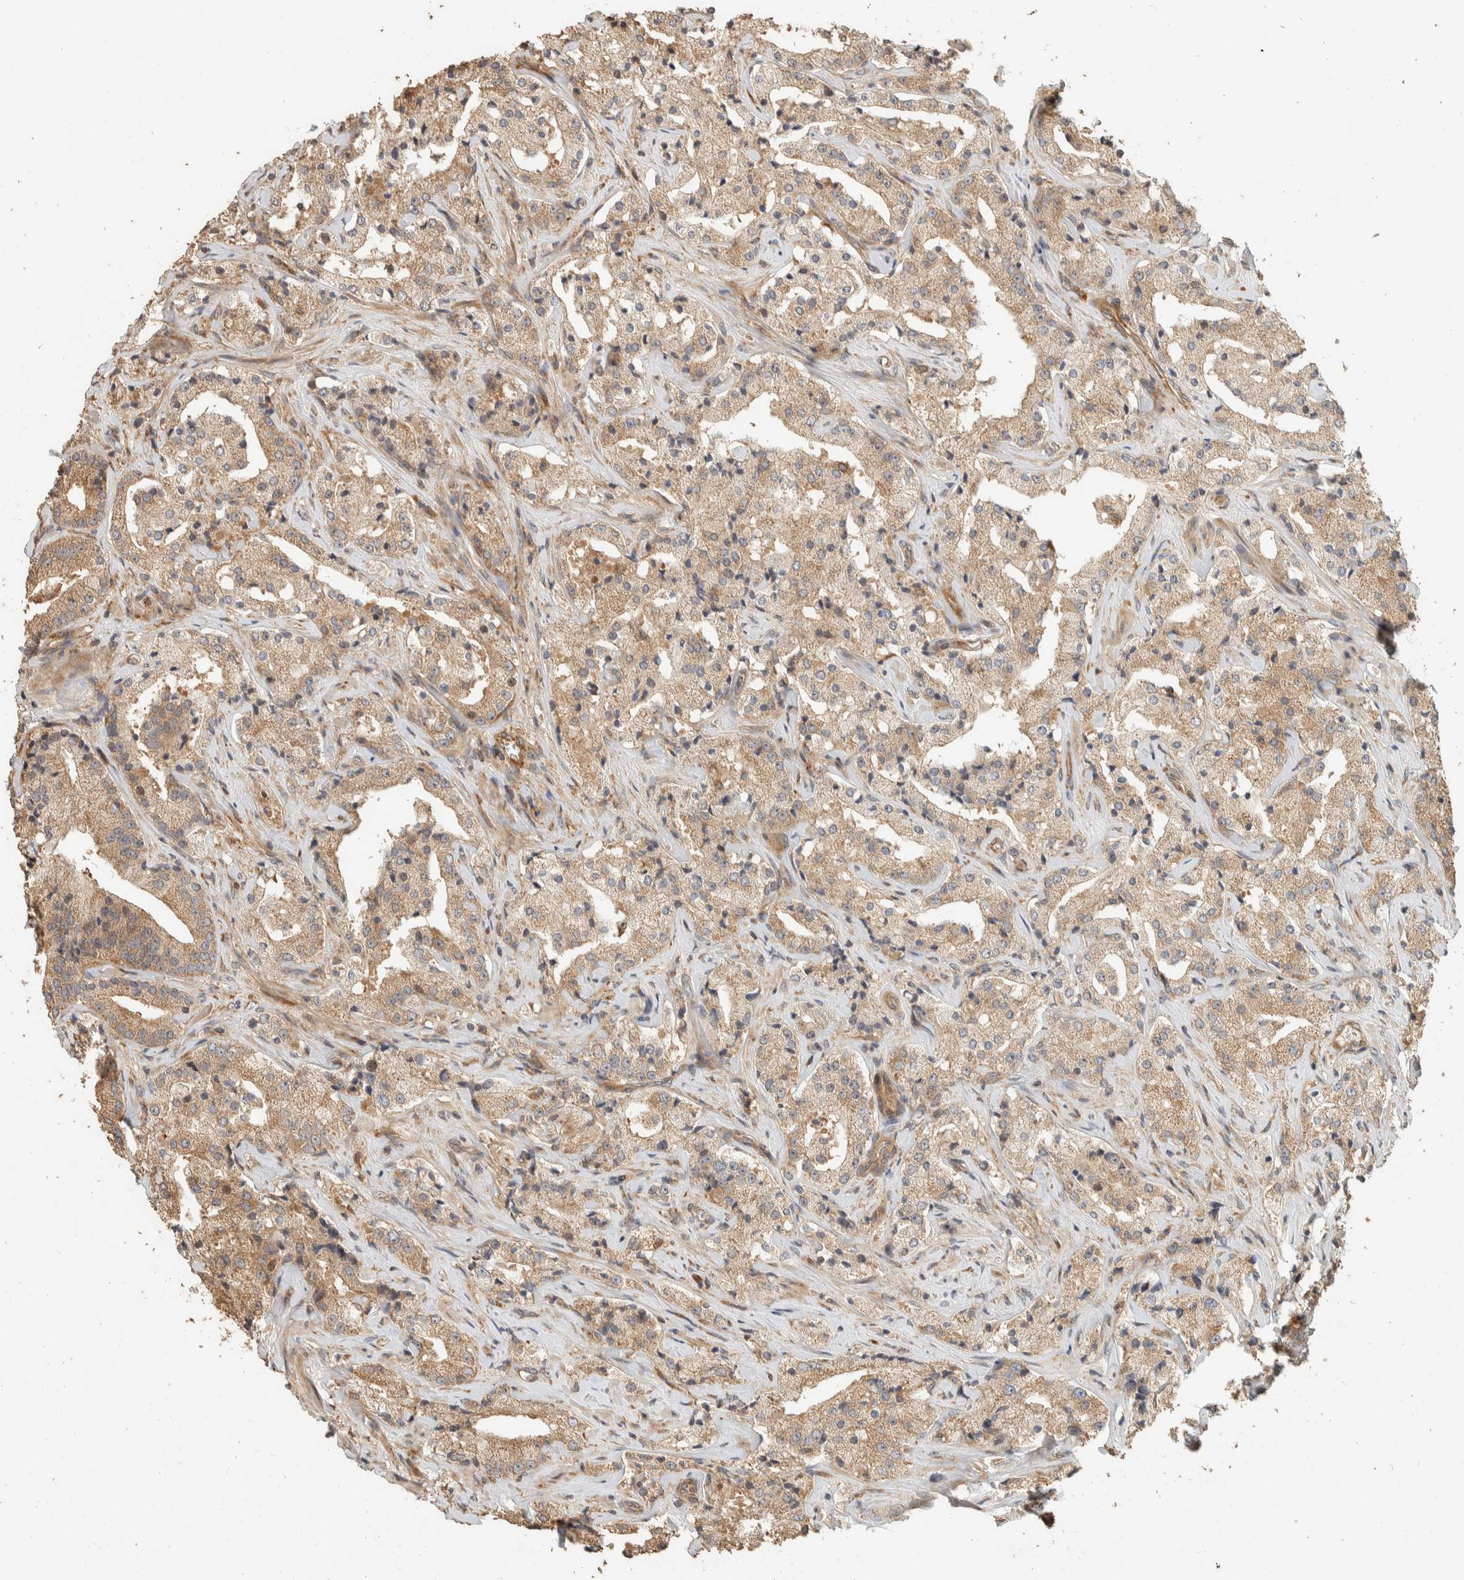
{"staining": {"intensity": "moderate", "quantity": ">75%", "location": "cytoplasmic/membranous"}, "tissue": "prostate cancer", "cell_type": "Tumor cells", "image_type": "cancer", "snomed": [{"axis": "morphology", "description": "Adenocarcinoma, High grade"}, {"axis": "topography", "description": "Prostate"}], "caption": "There is medium levels of moderate cytoplasmic/membranous staining in tumor cells of prostate cancer (adenocarcinoma (high-grade)), as demonstrated by immunohistochemical staining (brown color).", "gene": "EXOC7", "patient": {"sex": "male", "age": 63}}